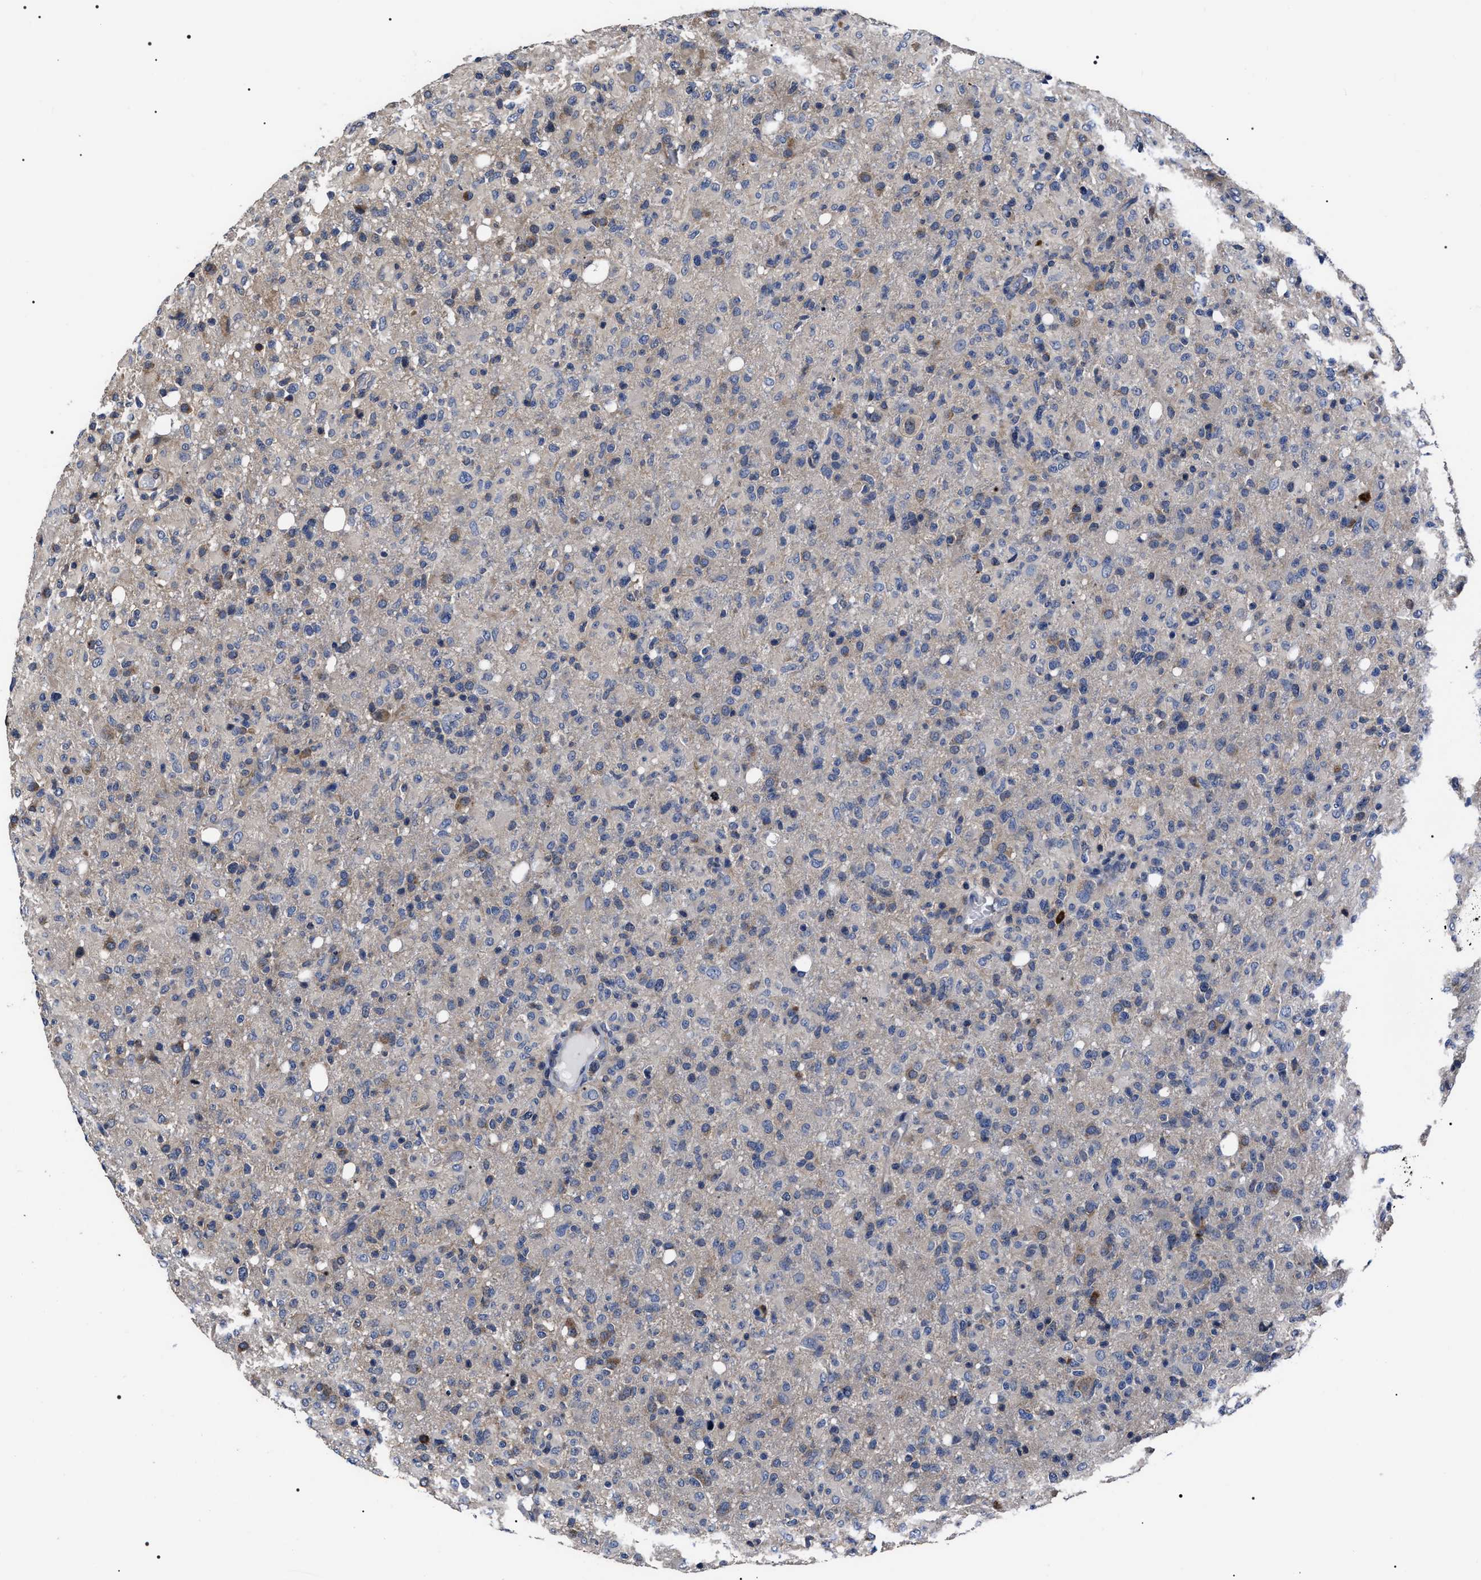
{"staining": {"intensity": "negative", "quantity": "none", "location": "none"}, "tissue": "glioma", "cell_type": "Tumor cells", "image_type": "cancer", "snomed": [{"axis": "morphology", "description": "Glioma, malignant, High grade"}, {"axis": "topography", "description": "Brain"}], "caption": "This is an IHC image of human glioma. There is no staining in tumor cells.", "gene": "MIS18A", "patient": {"sex": "female", "age": 57}}